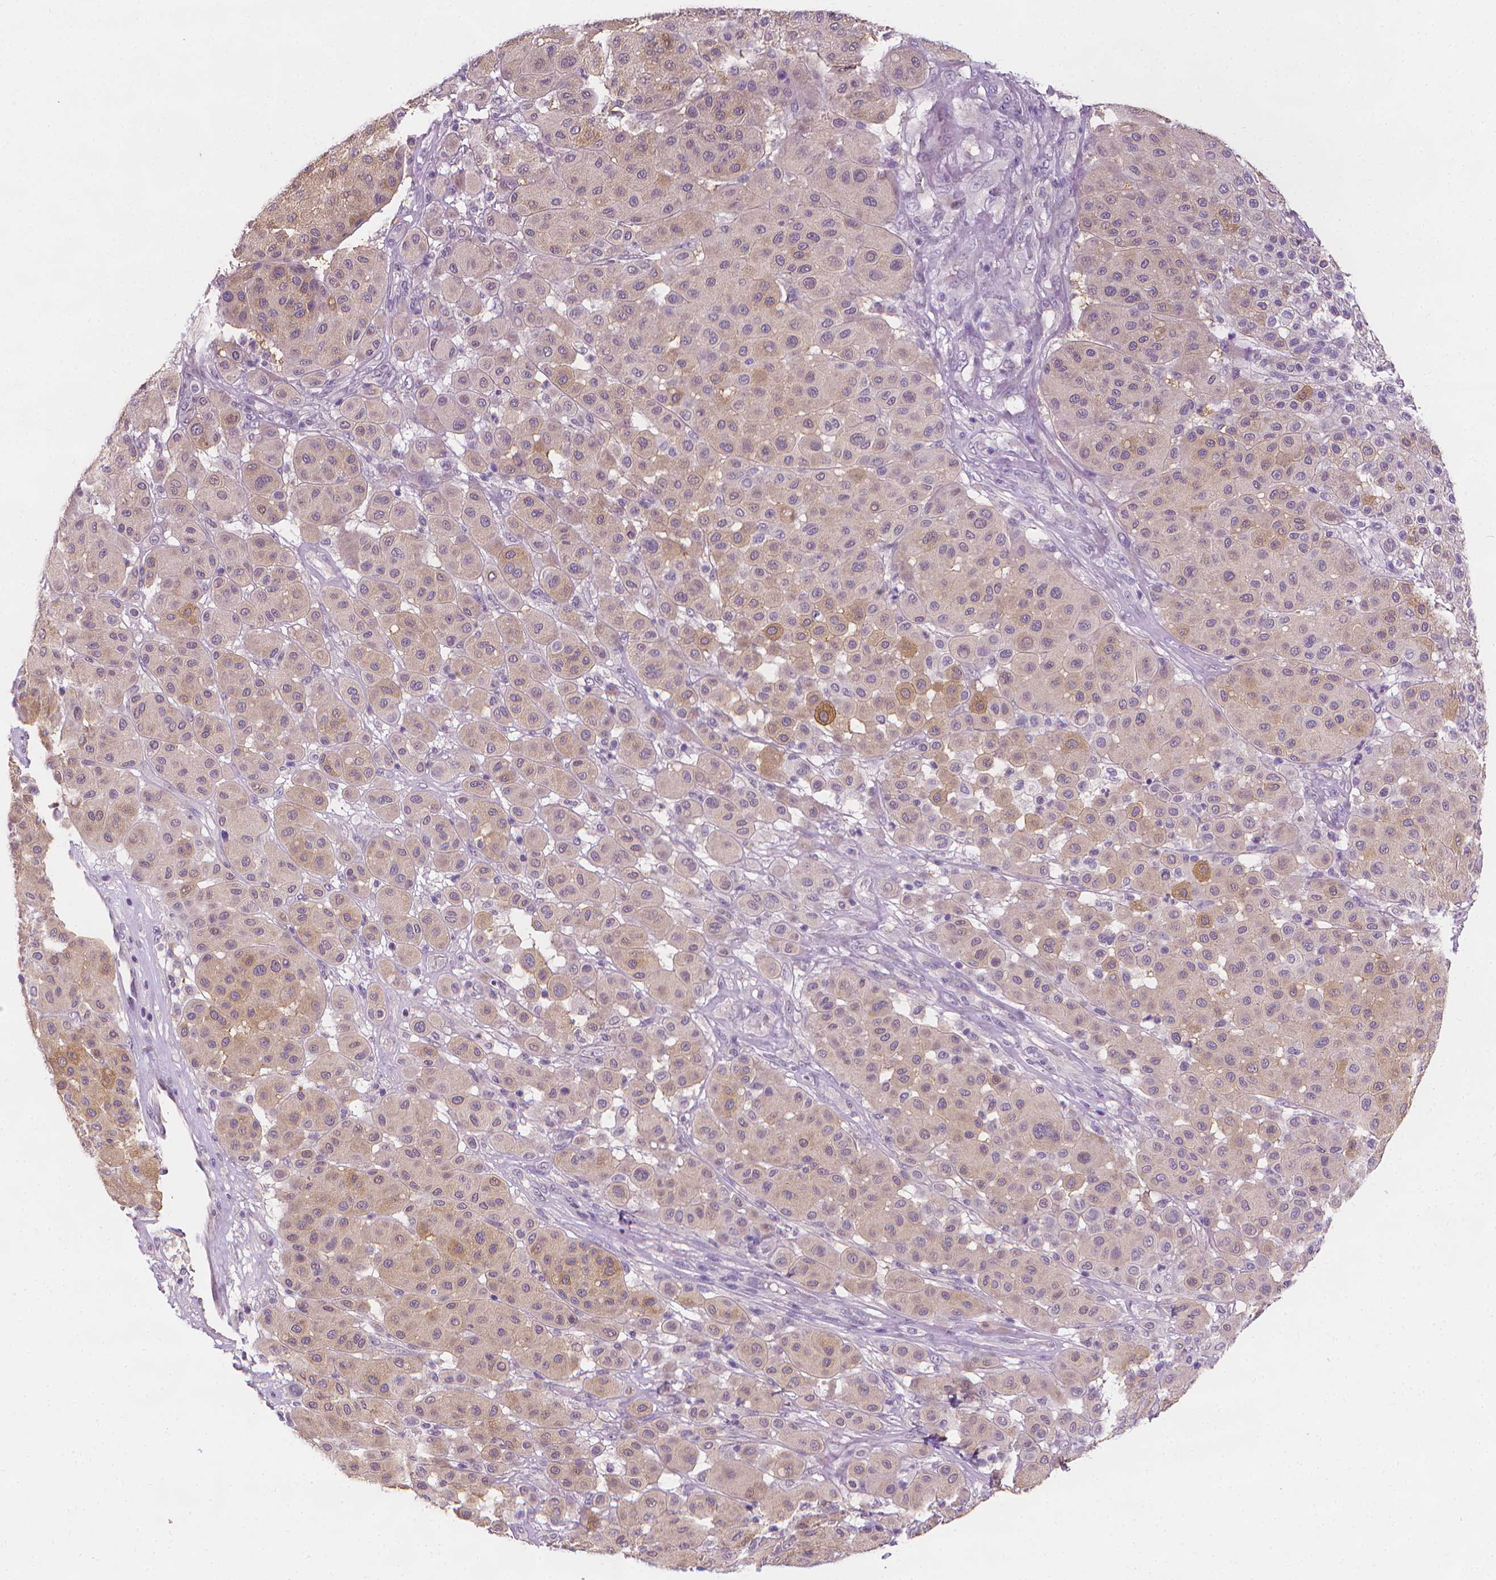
{"staining": {"intensity": "weak", "quantity": "25%-75%", "location": "cytoplasmic/membranous"}, "tissue": "melanoma", "cell_type": "Tumor cells", "image_type": "cancer", "snomed": [{"axis": "morphology", "description": "Malignant melanoma, Metastatic site"}, {"axis": "topography", "description": "Smooth muscle"}], "caption": "This photomicrograph demonstrates malignant melanoma (metastatic site) stained with immunohistochemistry (IHC) to label a protein in brown. The cytoplasmic/membranous of tumor cells show weak positivity for the protein. Nuclei are counter-stained blue.", "gene": "FASN", "patient": {"sex": "male", "age": 41}}